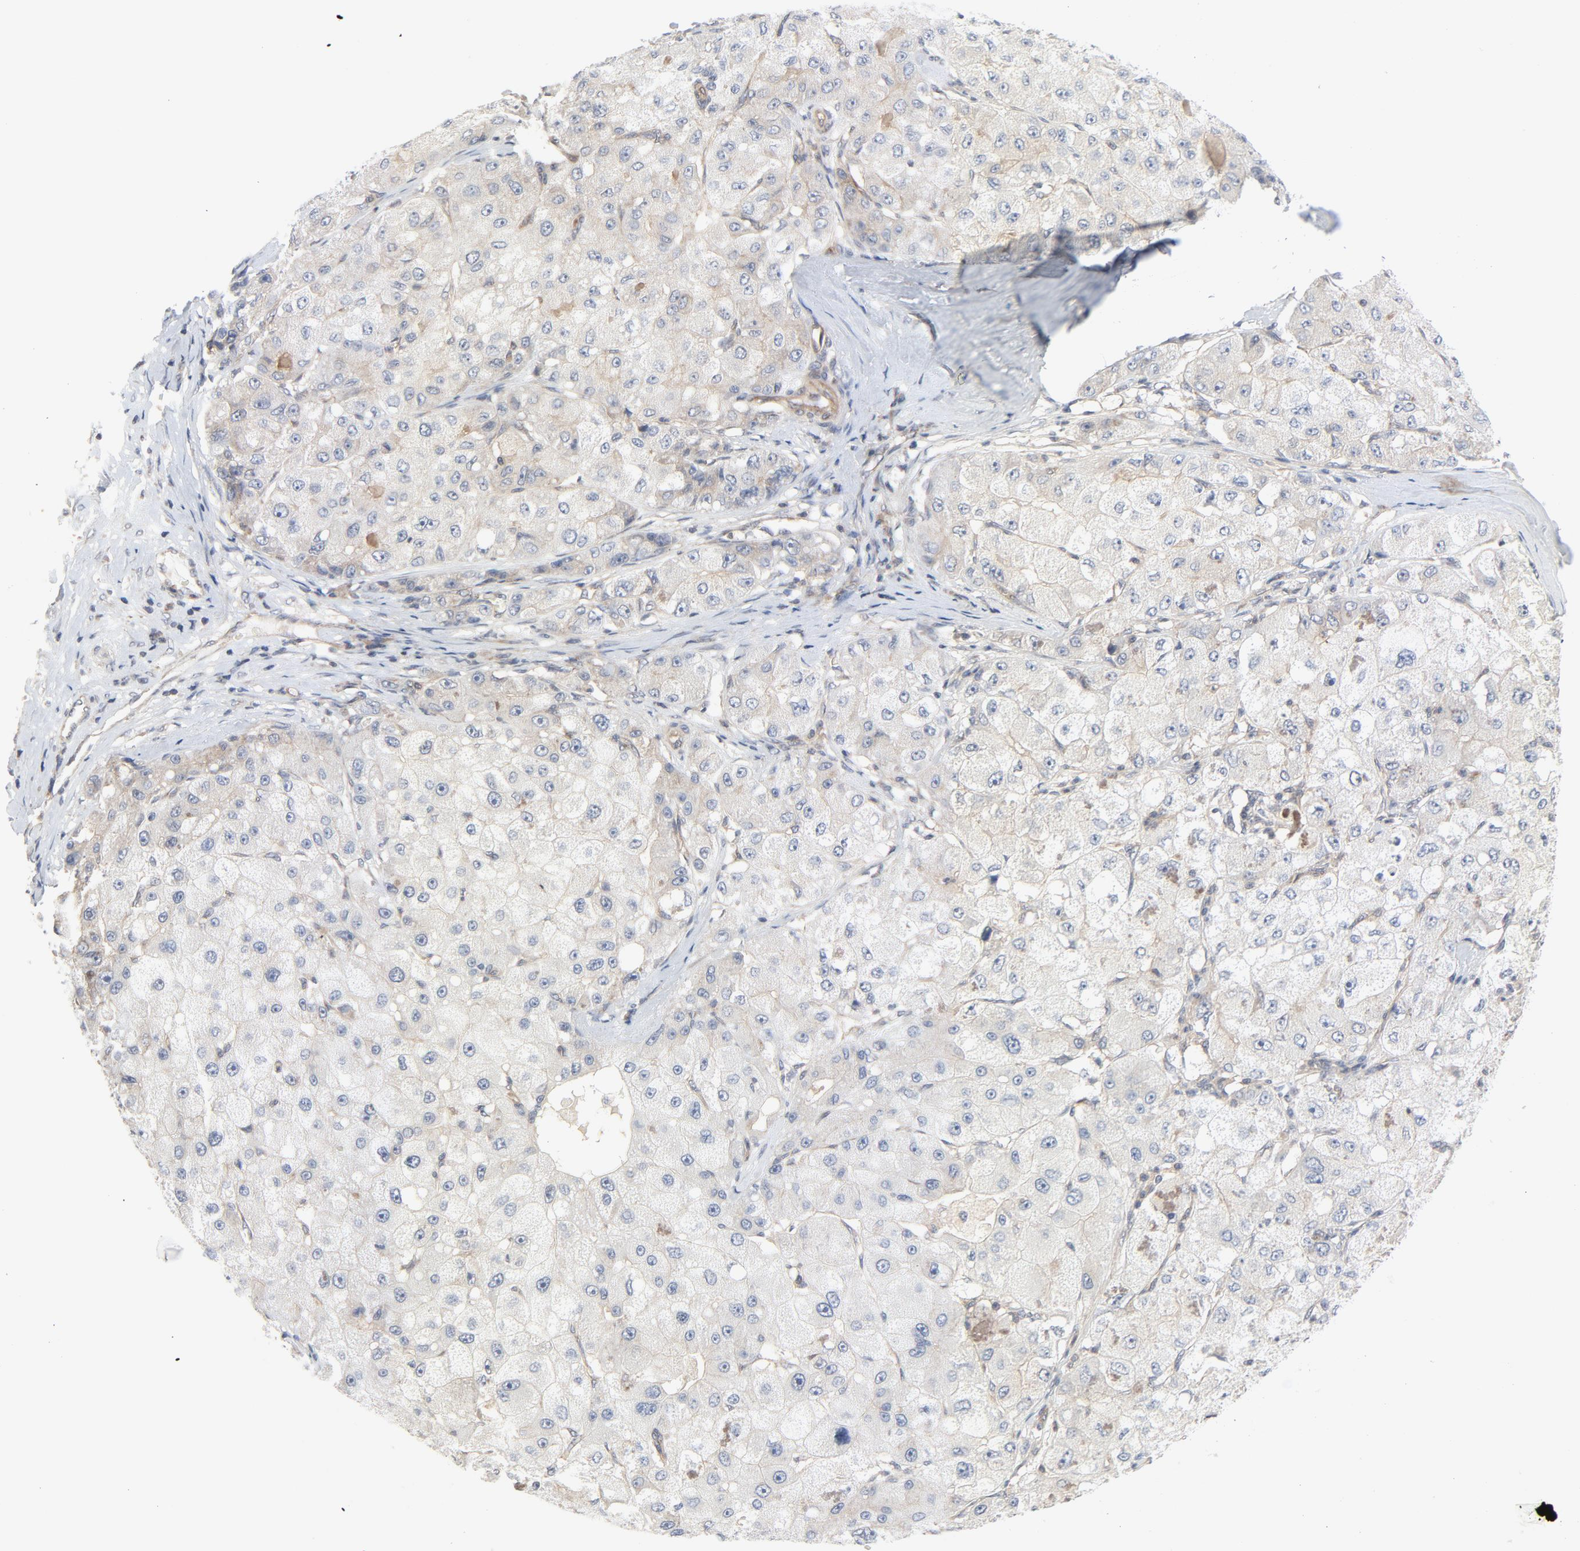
{"staining": {"intensity": "weak", "quantity": "25%-75%", "location": "cytoplasmic/membranous"}, "tissue": "liver cancer", "cell_type": "Tumor cells", "image_type": "cancer", "snomed": [{"axis": "morphology", "description": "Carcinoma, Hepatocellular, NOS"}, {"axis": "topography", "description": "Liver"}], "caption": "Hepatocellular carcinoma (liver) was stained to show a protein in brown. There is low levels of weak cytoplasmic/membranous expression in about 25%-75% of tumor cells.", "gene": "TSG101", "patient": {"sex": "male", "age": 80}}